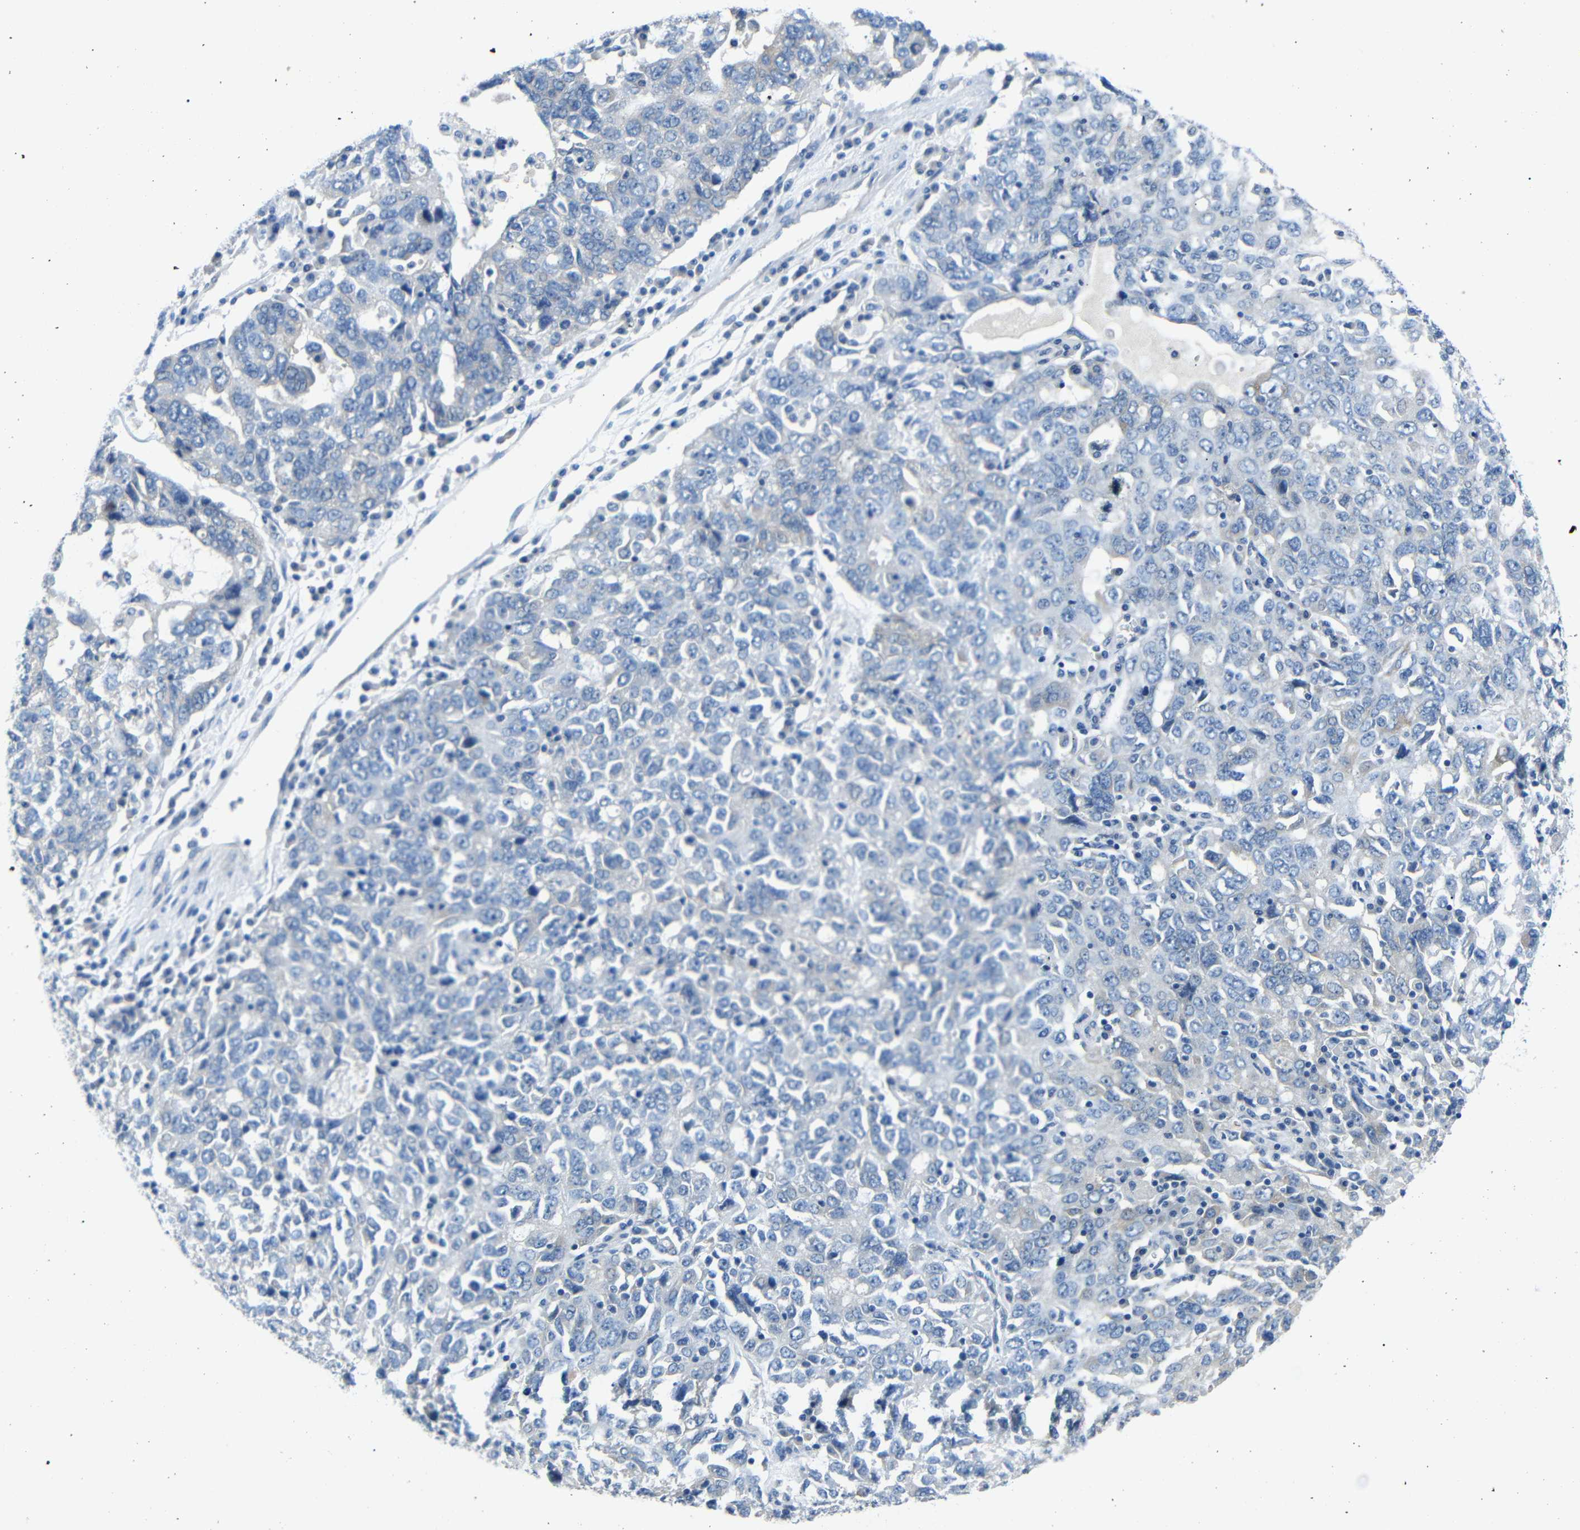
{"staining": {"intensity": "weak", "quantity": ">75%", "location": "cytoplasmic/membranous"}, "tissue": "ovarian cancer", "cell_type": "Tumor cells", "image_type": "cancer", "snomed": [{"axis": "morphology", "description": "Carcinoma, endometroid"}, {"axis": "topography", "description": "Ovary"}], "caption": "Immunohistochemistry (DAB (3,3'-diaminobenzidine)) staining of human endometroid carcinoma (ovarian) shows weak cytoplasmic/membranous protein positivity in about >75% of tumor cells.", "gene": "DCP1A", "patient": {"sex": "female", "age": 62}}